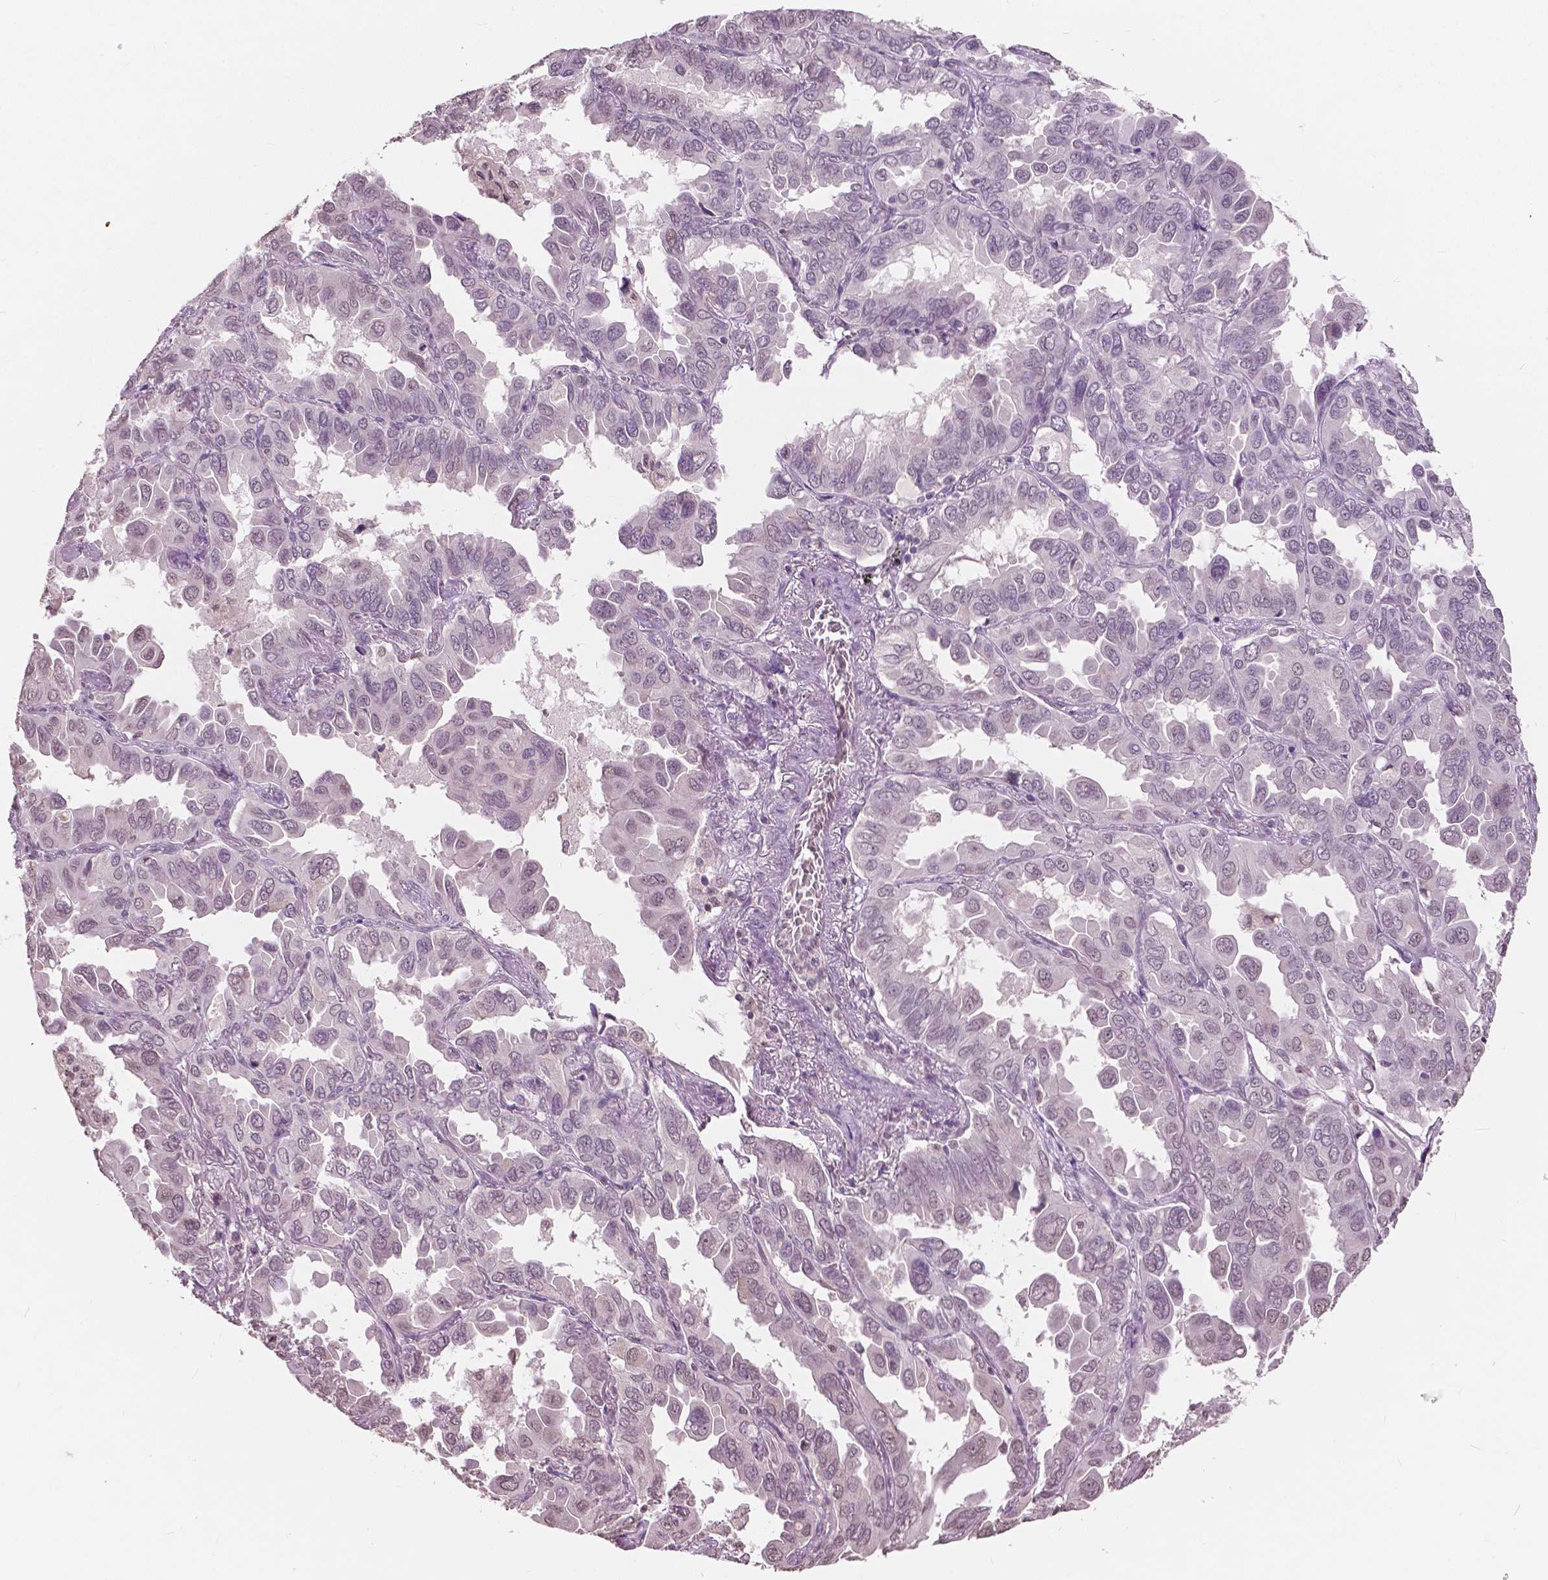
{"staining": {"intensity": "weak", "quantity": "<25%", "location": "nuclear"}, "tissue": "lung cancer", "cell_type": "Tumor cells", "image_type": "cancer", "snomed": [{"axis": "morphology", "description": "Adenocarcinoma, NOS"}, {"axis": "topography", "description": "Lung"}], "caption": "Tumor cells show no significant protein positivity in adenocarcinoma (lung).", "gene": "HOXA10", "patient": {"sex": "male", "age": 64}}